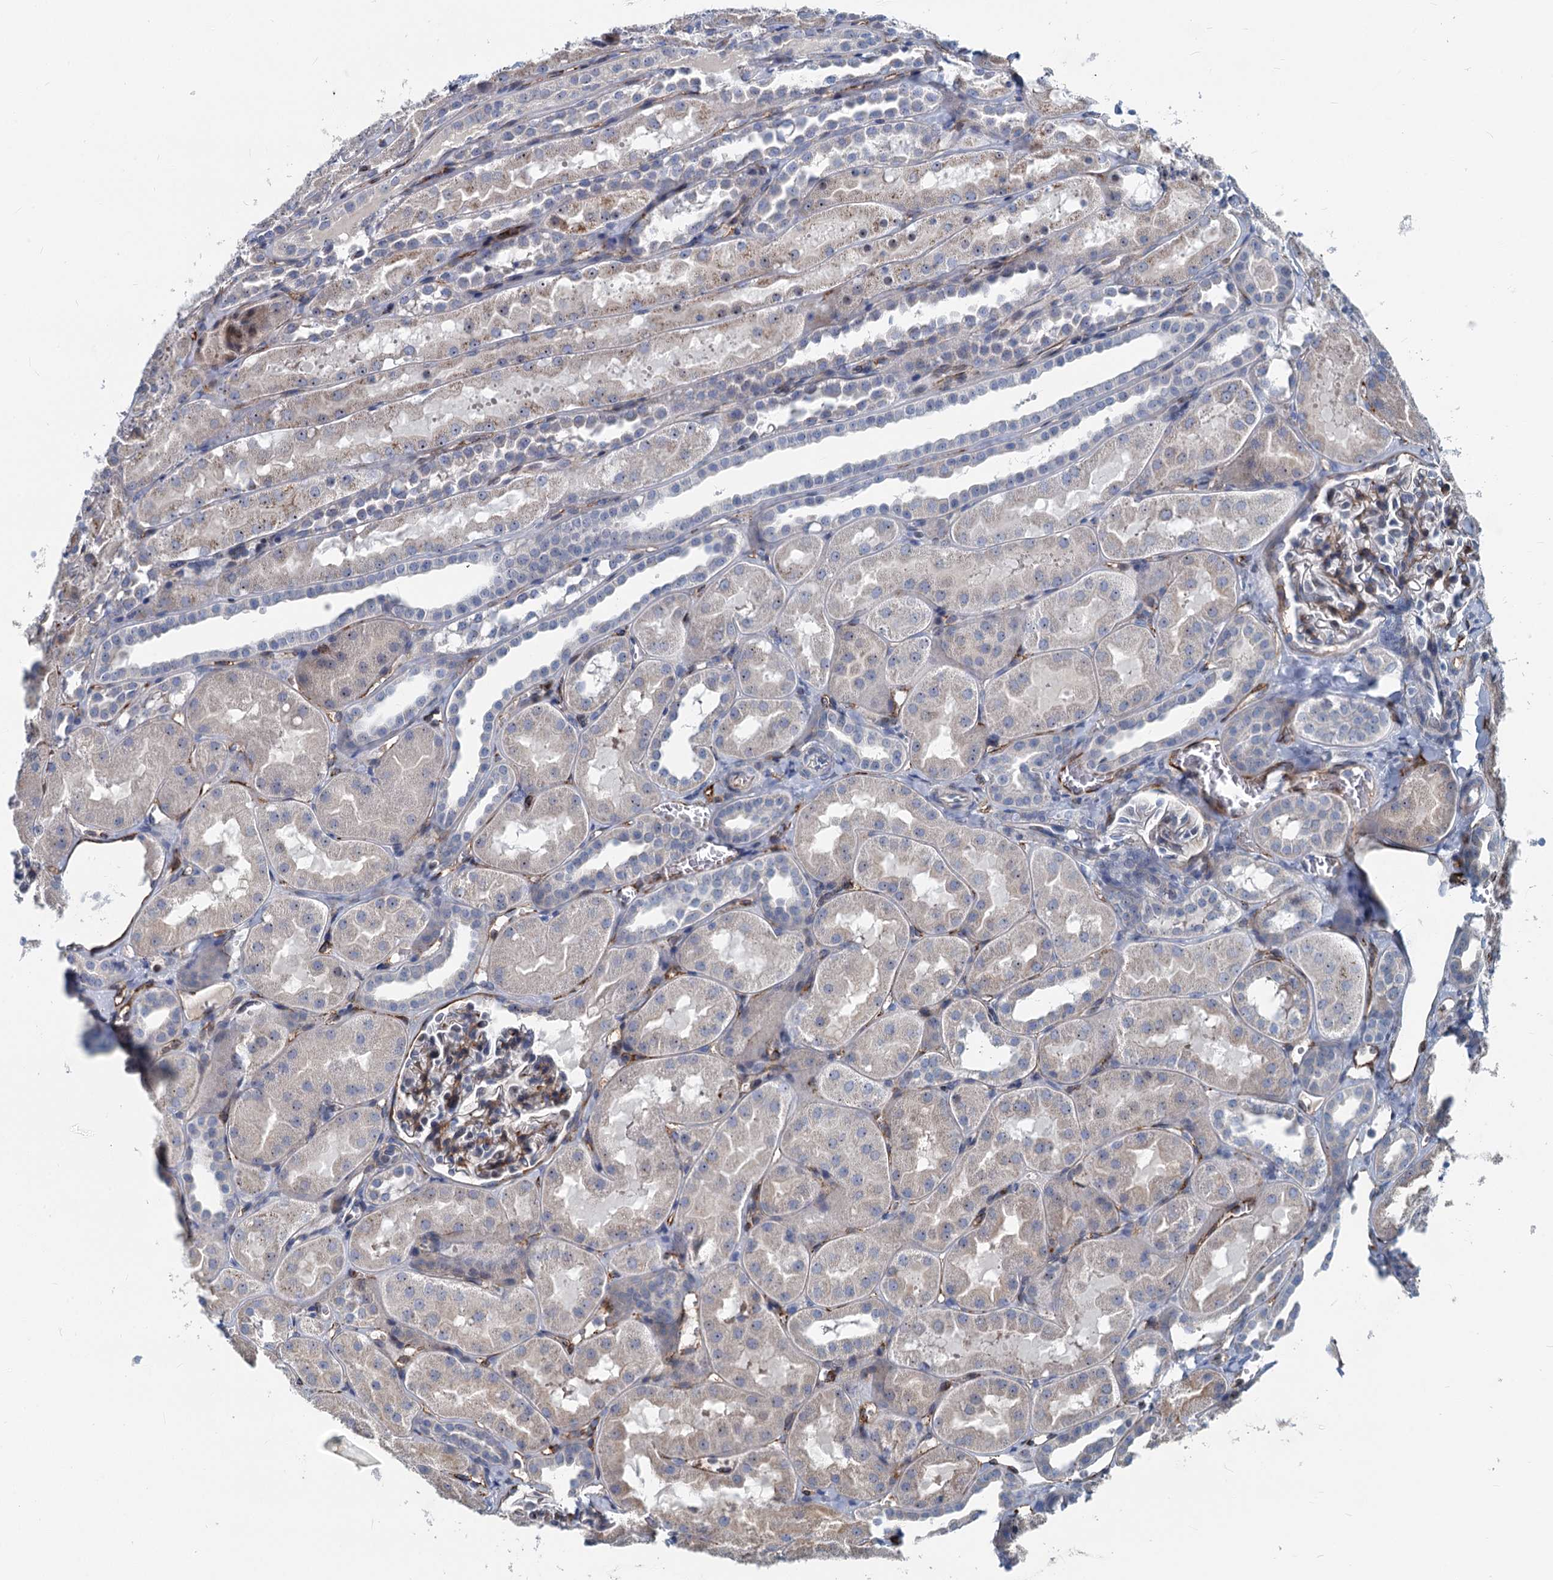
{"staining": {"intensity": "moderate", "quantity": "25%-75%", "location": "cytoplasmic/membranous"}, "tissue": "kidney", "cell_type": "Cells in glomeruli", "image_type": "normal", "snomed": [{"axis": "morphology", "description": "Normal tissue, NOS"}, {"axis": "topography", "description": "Kidney"}, {"axis": "topography", "description": "Urinary bladder"}], "caption": "This photomicrograph displays normal kidney stained with immunohistochemistry to label a protein in brown. The cytoplasmic/membranous of cells in glomeruli show moderate positivity for the protein. Nuclei are counter-stained blue.", "gene": "ASXL3", "patient": {"sex": "male", "age": 16}}